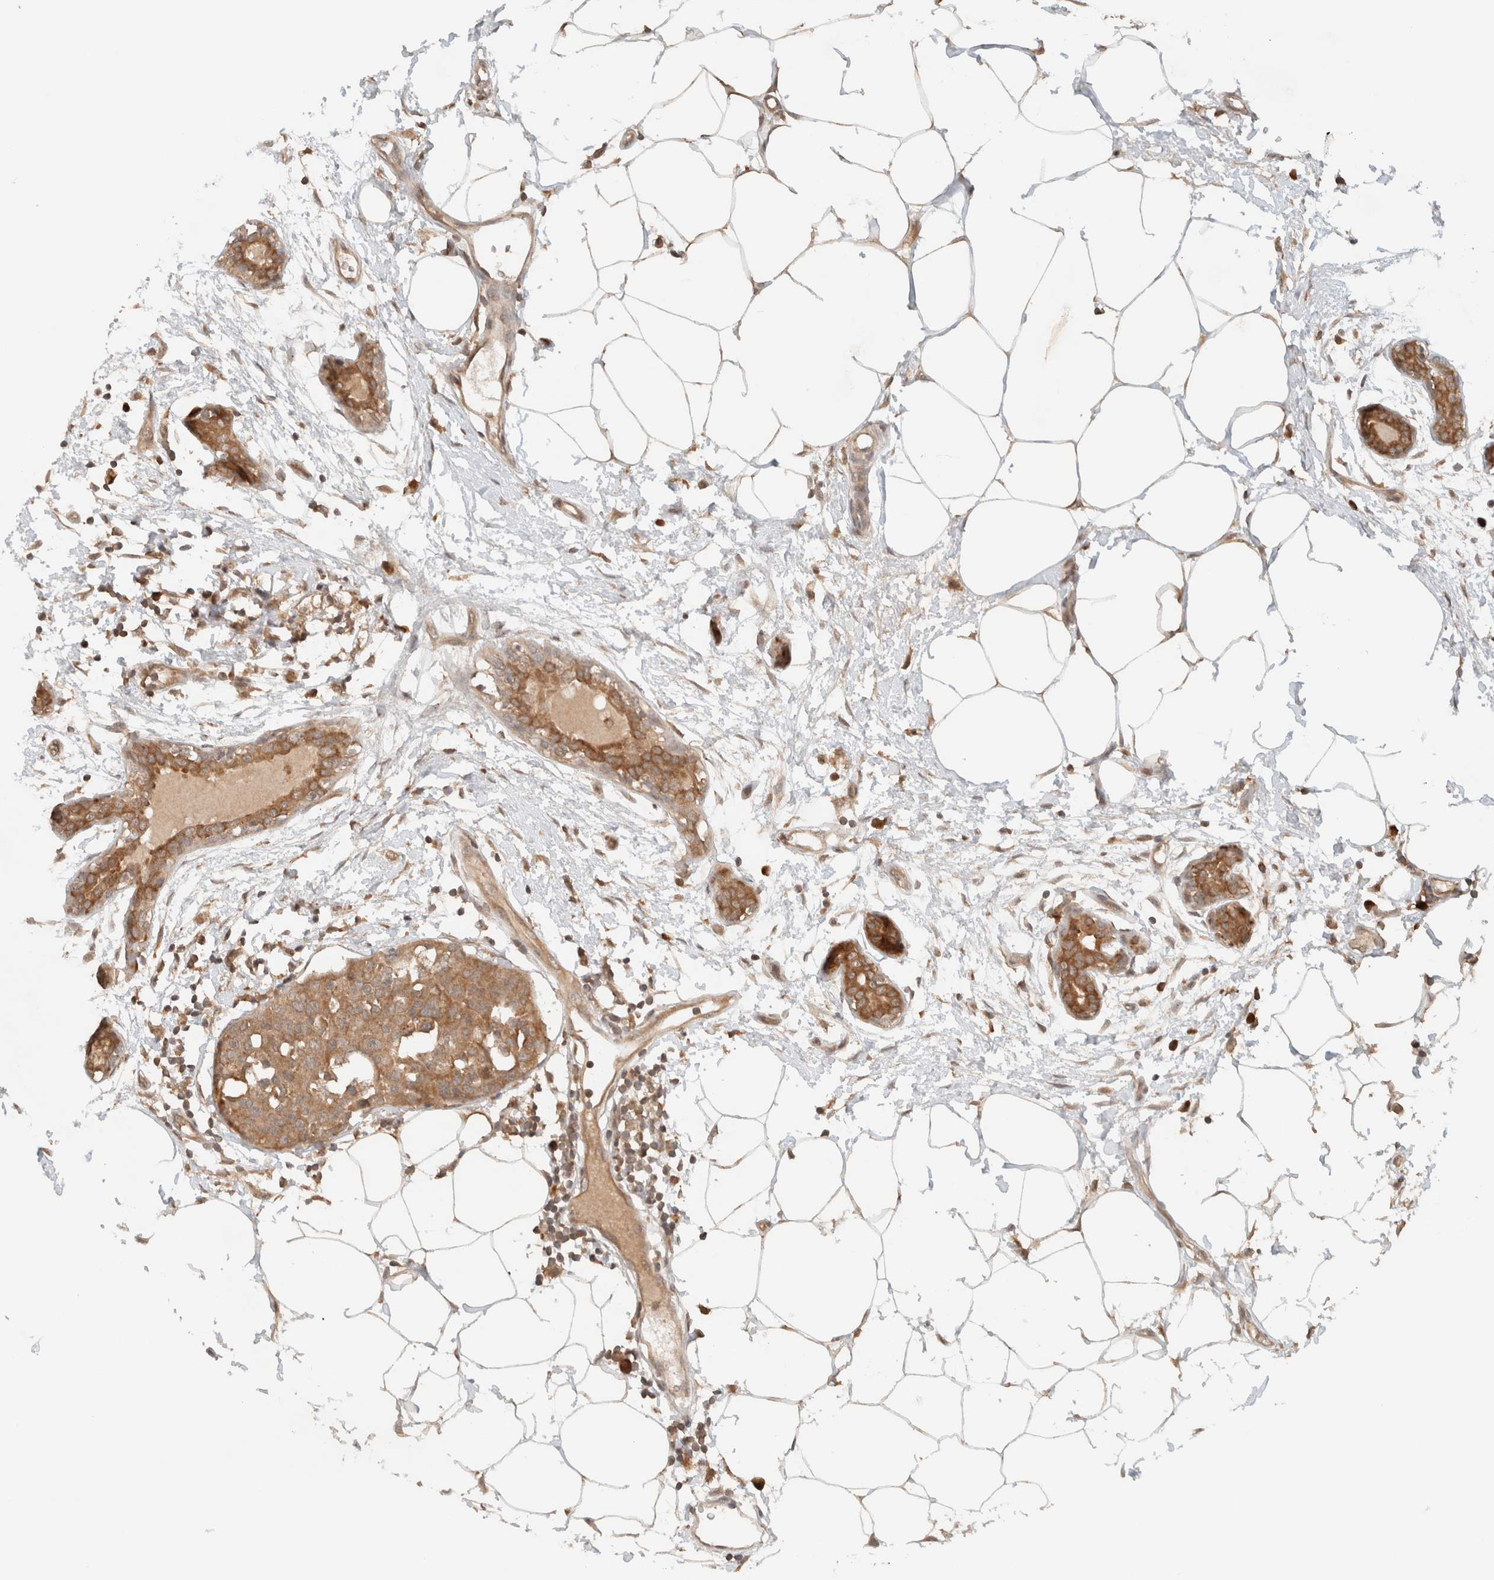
{"staining": {"intensity": "moderate", "quantity": ">75%", "location": "cytoplasmic/membranous"}, "tissue": "breast cancer", "cell_type": "Tumor cells", "image_type": "cancer", "snomed": [{"axis": "morphology", "description": "Normal tissue, NOS"}, {"axis": "morphology", "description": "Duct carcinoma"}, {"axis": "topography", "description": "Breast"}], "caption": "Protein positivity by immunohistochemistry (IHC) displays moderate cytoplasmic/membranous positivity in approximately >75% of tumor cells in breast cancer.", "gene": "ARFGEF2", "patient": {"sex": "female", "age": 37}}